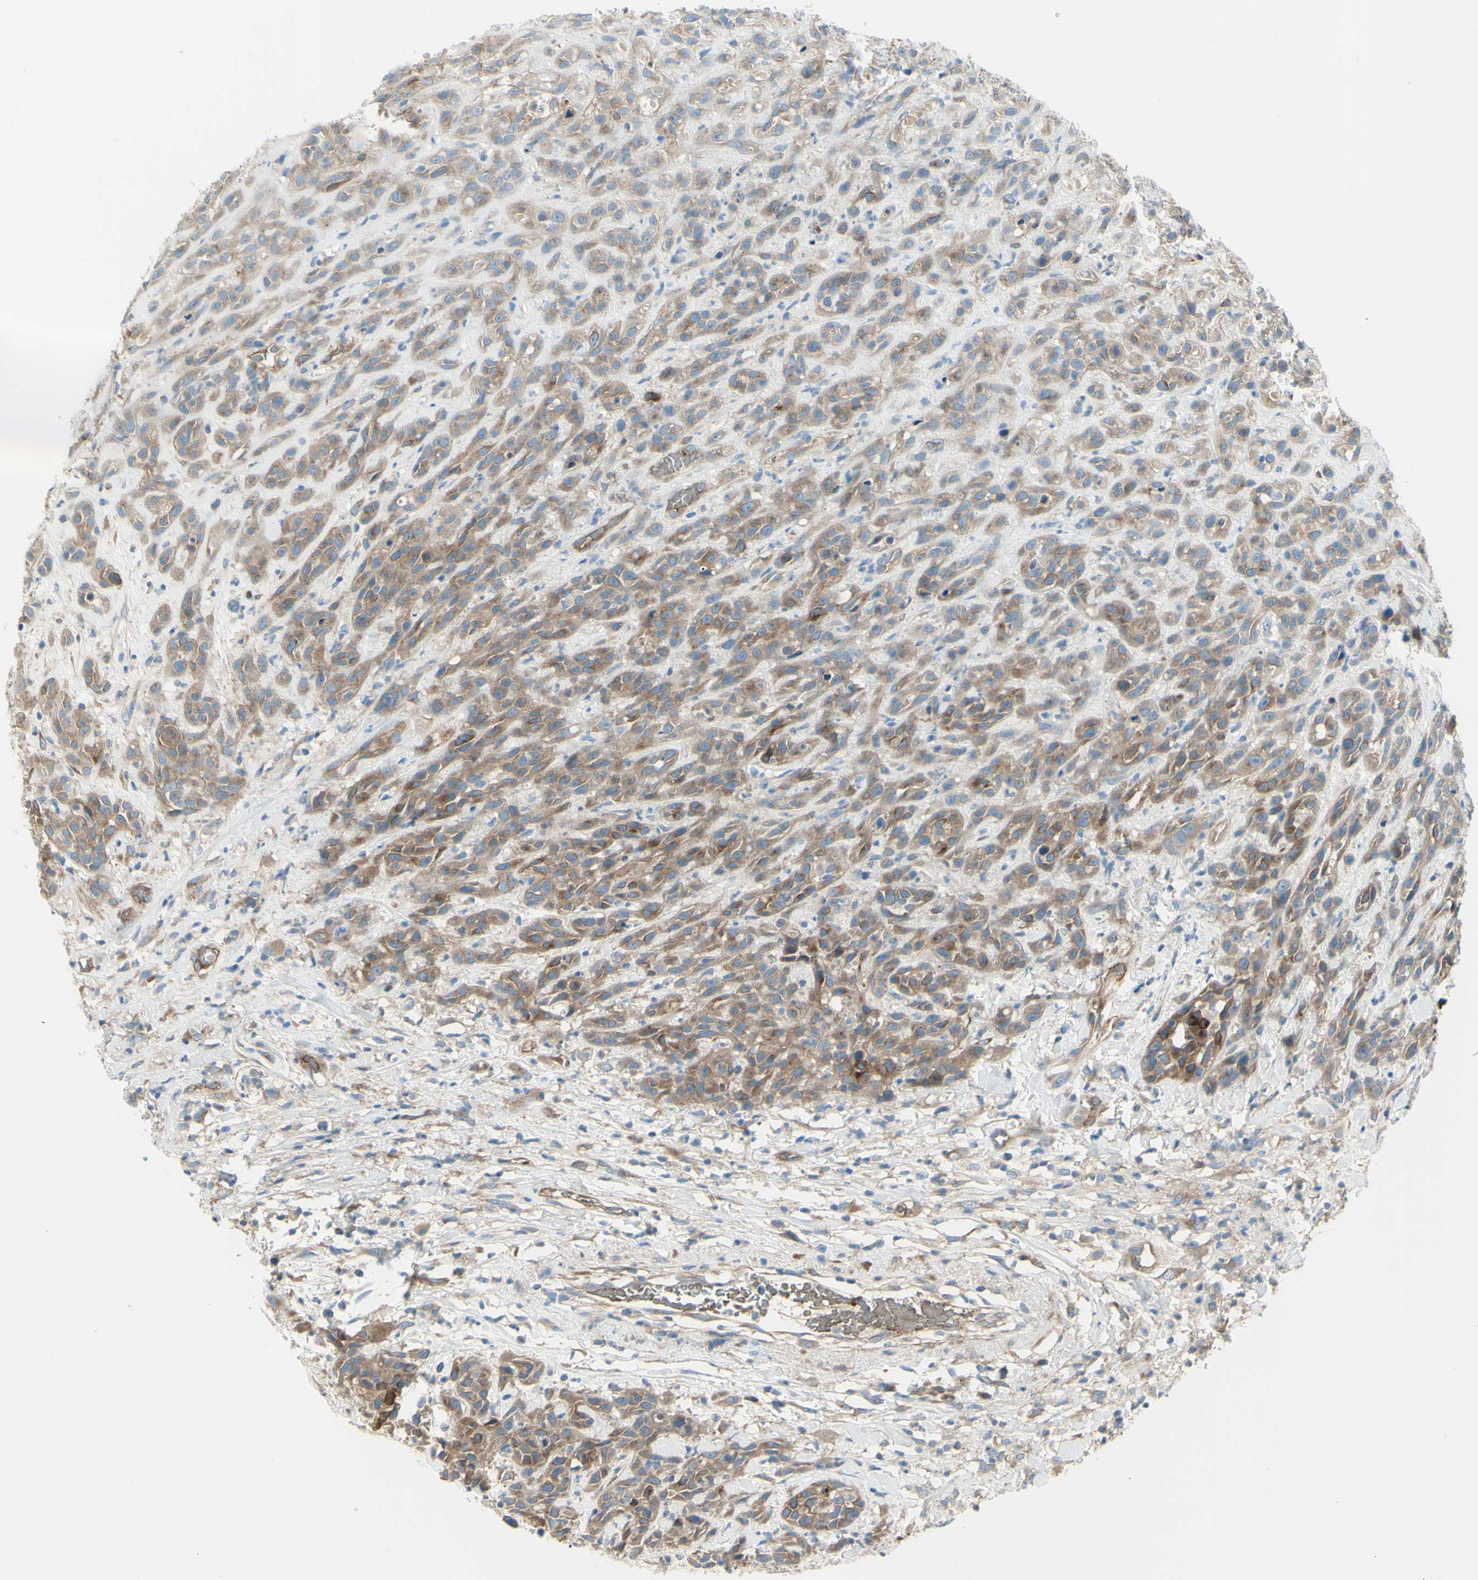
{"staining": {"intensity": "moderate", "quantity": ">75%", "location": "cytoplasmic/membranous"}, "tissue": "head and neck cancer", "cell_type": "Tumor cells", "image_type": "cancer", "snomed": [{"axis": "morphology", "description": "Normal tissue, NOS"}, {"axis": "morphology", "description": "Squamous cell carcinoma, NOS"}, {"axis": "topography", "description": "Cartilage tissue"}, {"axis": "topography", "description": "Head-Neck"}], "caption": "A brown stain highlights moderate cytoplasmic/membranous positivity of a protein in human squamous cell carcinoma (head and neck) tumor cells. (Stains: DAB in brown, nuclei in blue, Microscopy: brightfield microscopy at high magnification).", "gene": "PCDHGA2", "patient": {"sex": "male", "age": 62}}